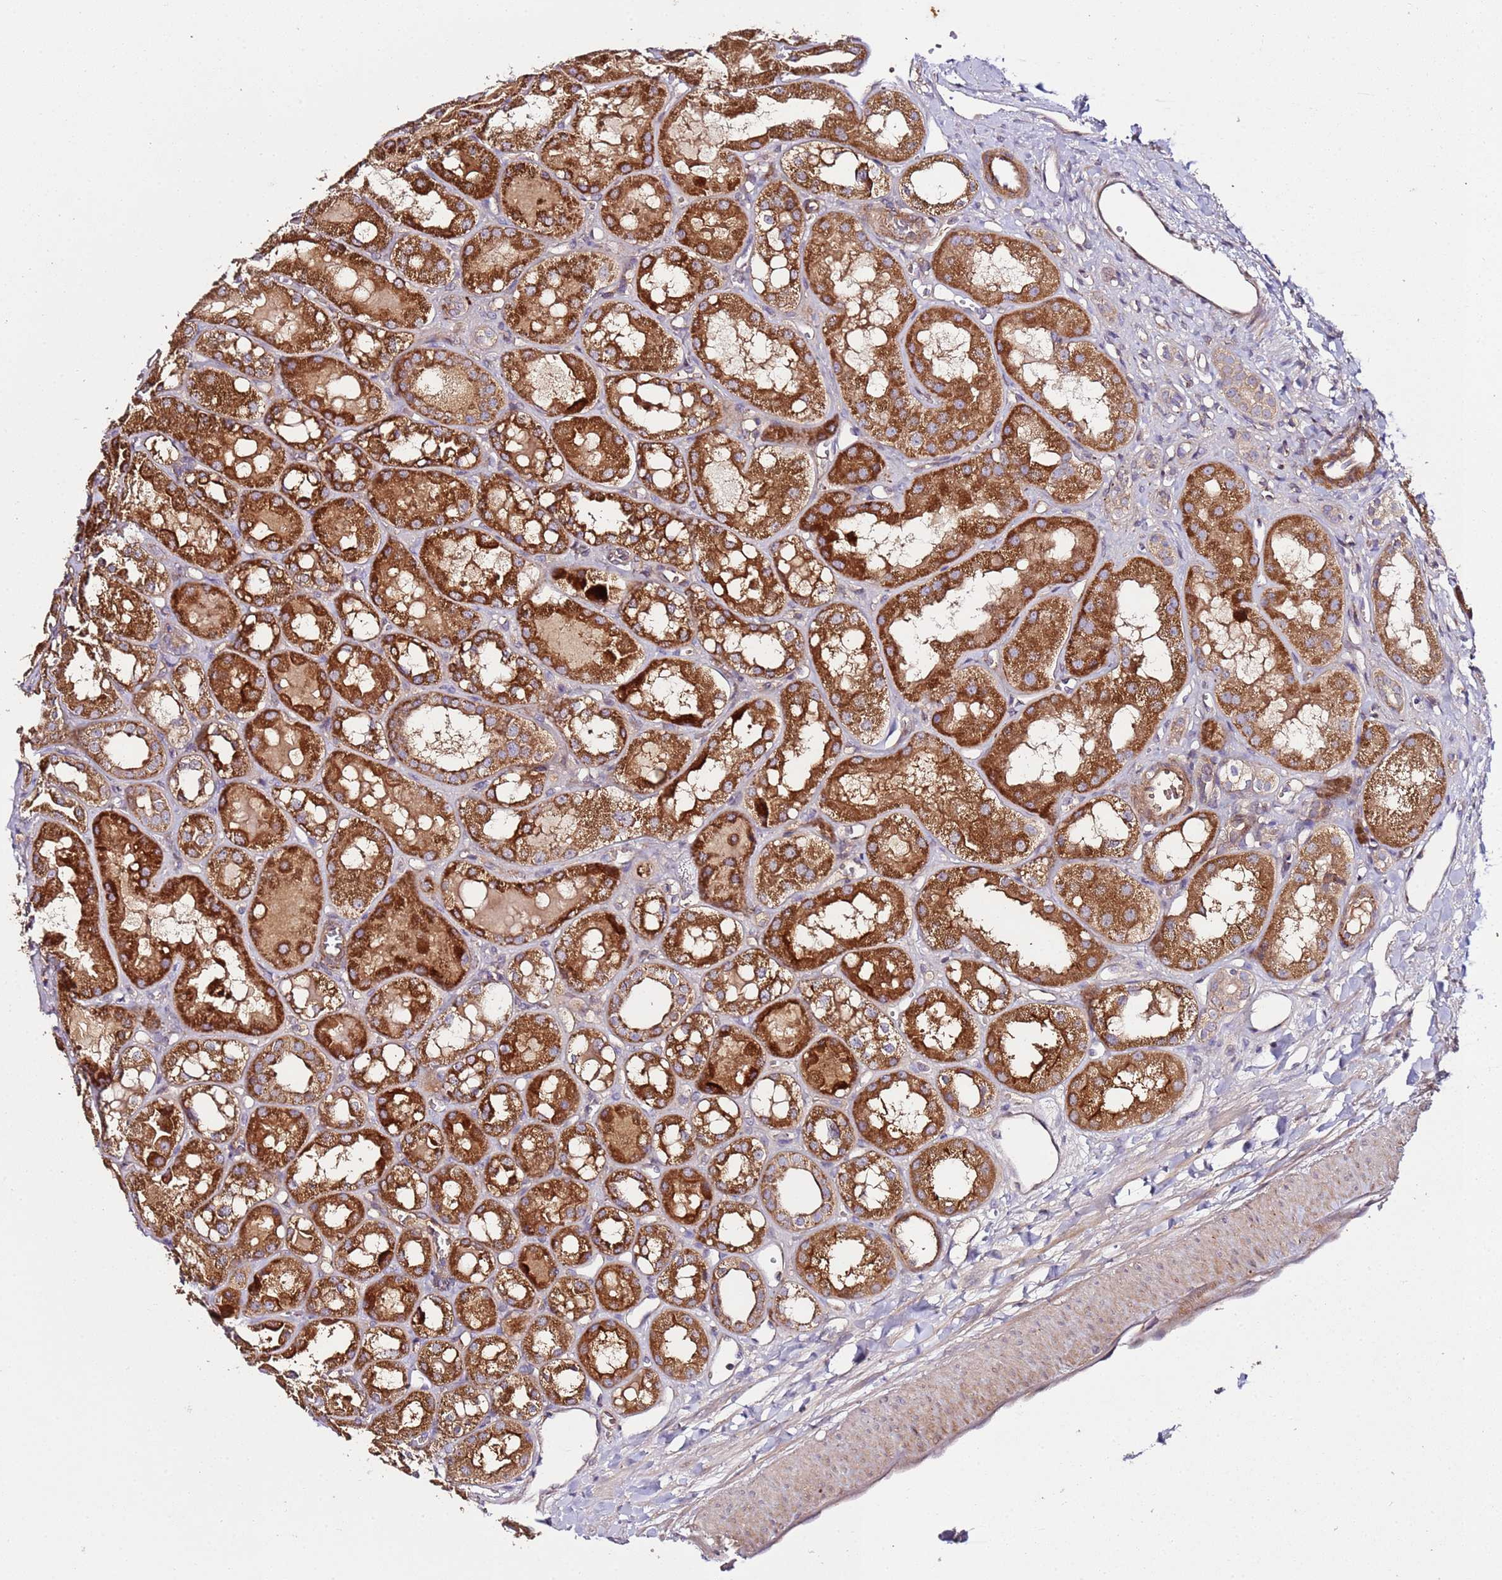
{"staining": {"intensity": "weak", "quantity": ">75%", "location": "cytoplasmic/membranous"}, "tissue": "kidney", "cell_type": "Cells in glomeruli", "image_type": "normal", "snomed": [{"axis": "morphology", "description": "Normal tissue, NOS"}, {"axis": "topography", "description": "Kidney"}], "caption": "The image exhibits immunohistochemical staining of unremarkable kidney. There is weak cytoplasmic/membranous positivity is appreciated in approximately >75% of cells in glomeruli. (Stains: DAB (3,3'-diaminobenzidine) in brown, nuclei in blue, Microscopy: brightfield microscopy at high magnification).", "gene": "KRTAP21", "patient": {"sex": "male", "age": 16}}